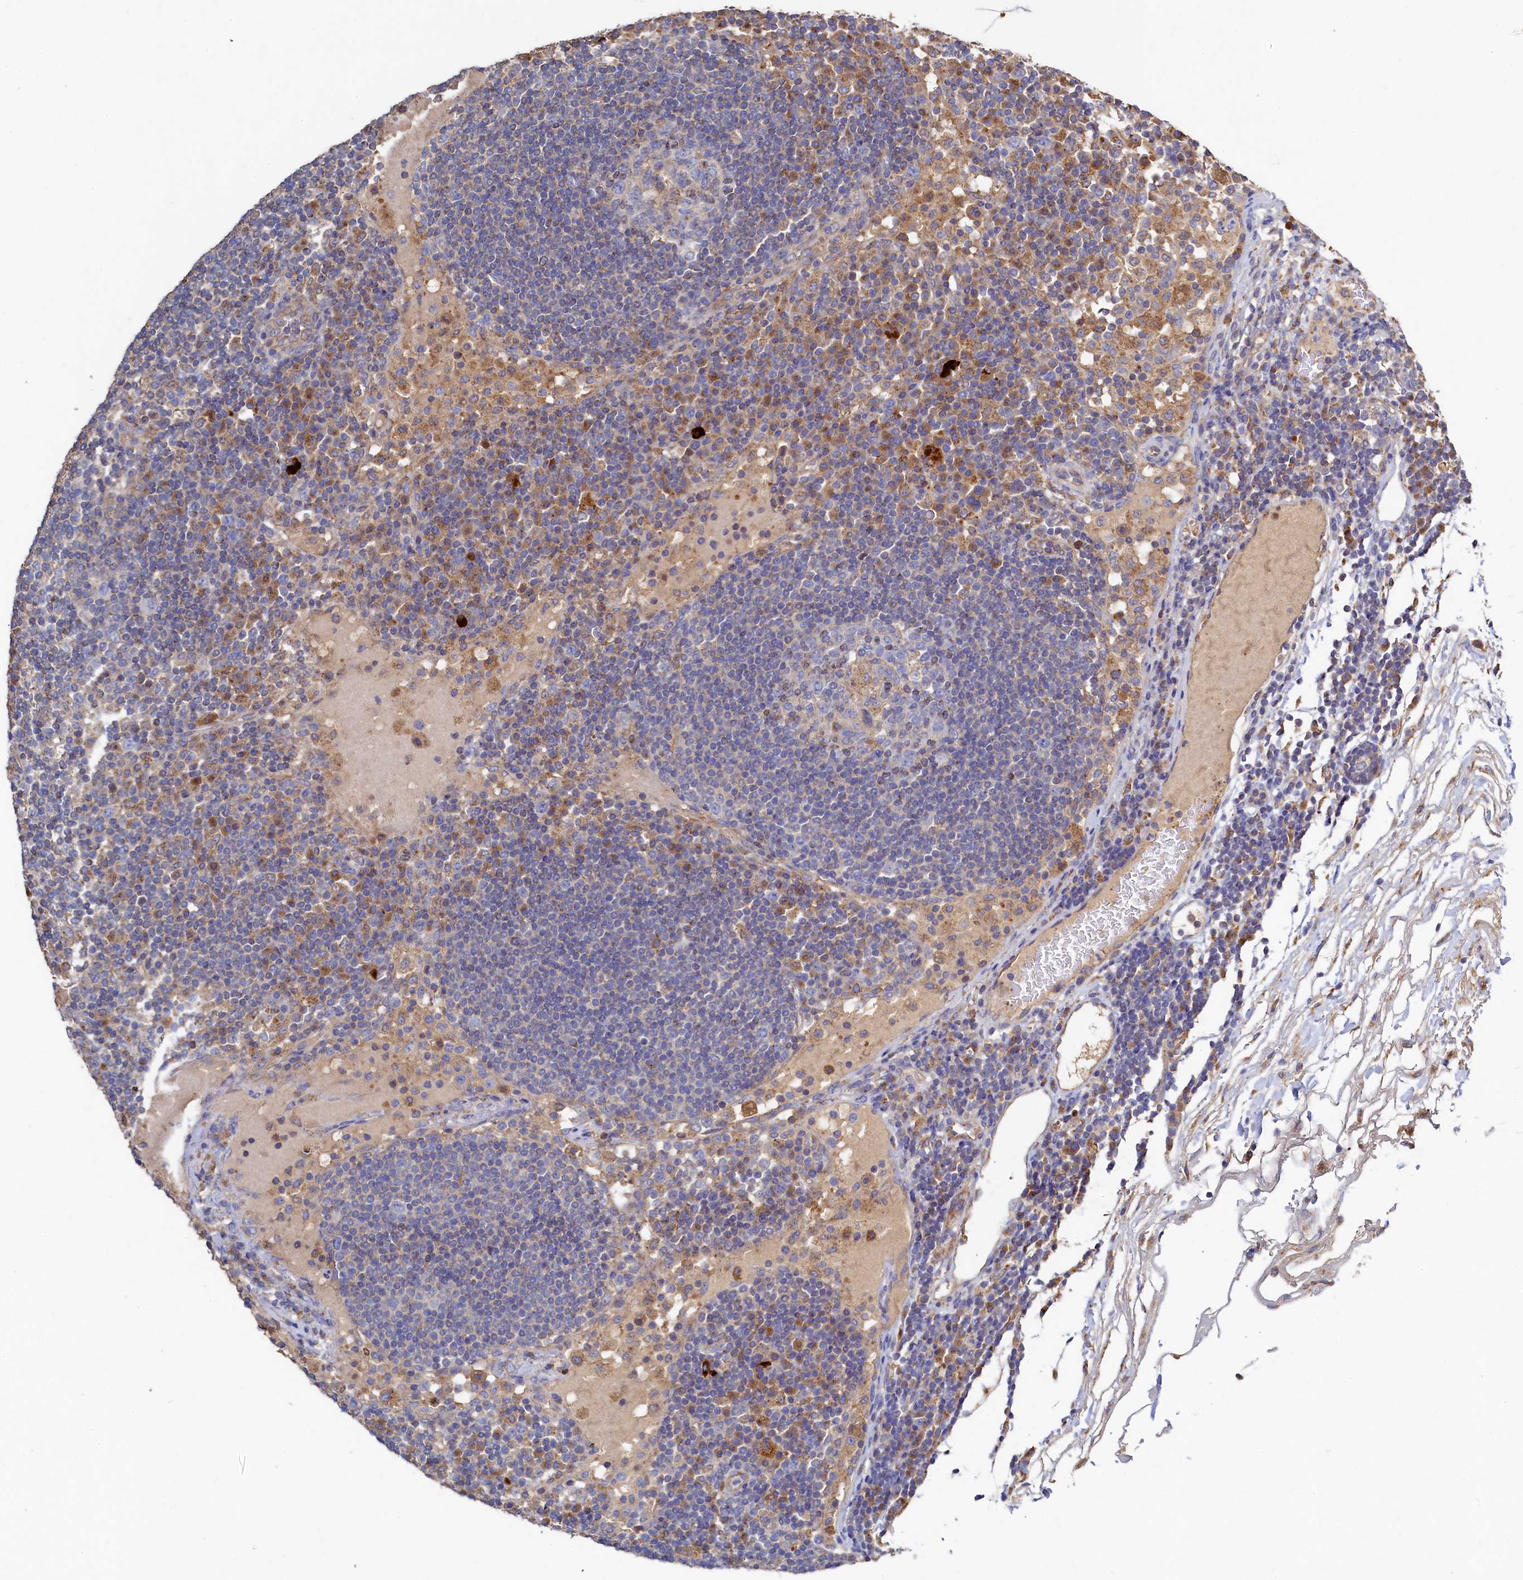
{"staining": {"intensity": "negative", "quantity": "none", "location": "none"}, "tissue": "lymph node", "cell_type": "Germinal center cells", "image_type": "normal", "snomed": [{"axis": "morphology", "description": "Normal tissue, NOS"}, {"axis": "topography", "description": "Lymph node"}], "caption": "Protein analysis of benign lymph node demonstrates no significant positivity in germinal center cells. (DAB (3,3'-diaminobenzidine) IHC with hematoxylin counter stain).", "gene": "TK2", "patient": {"sex": "female", "age": 53}}